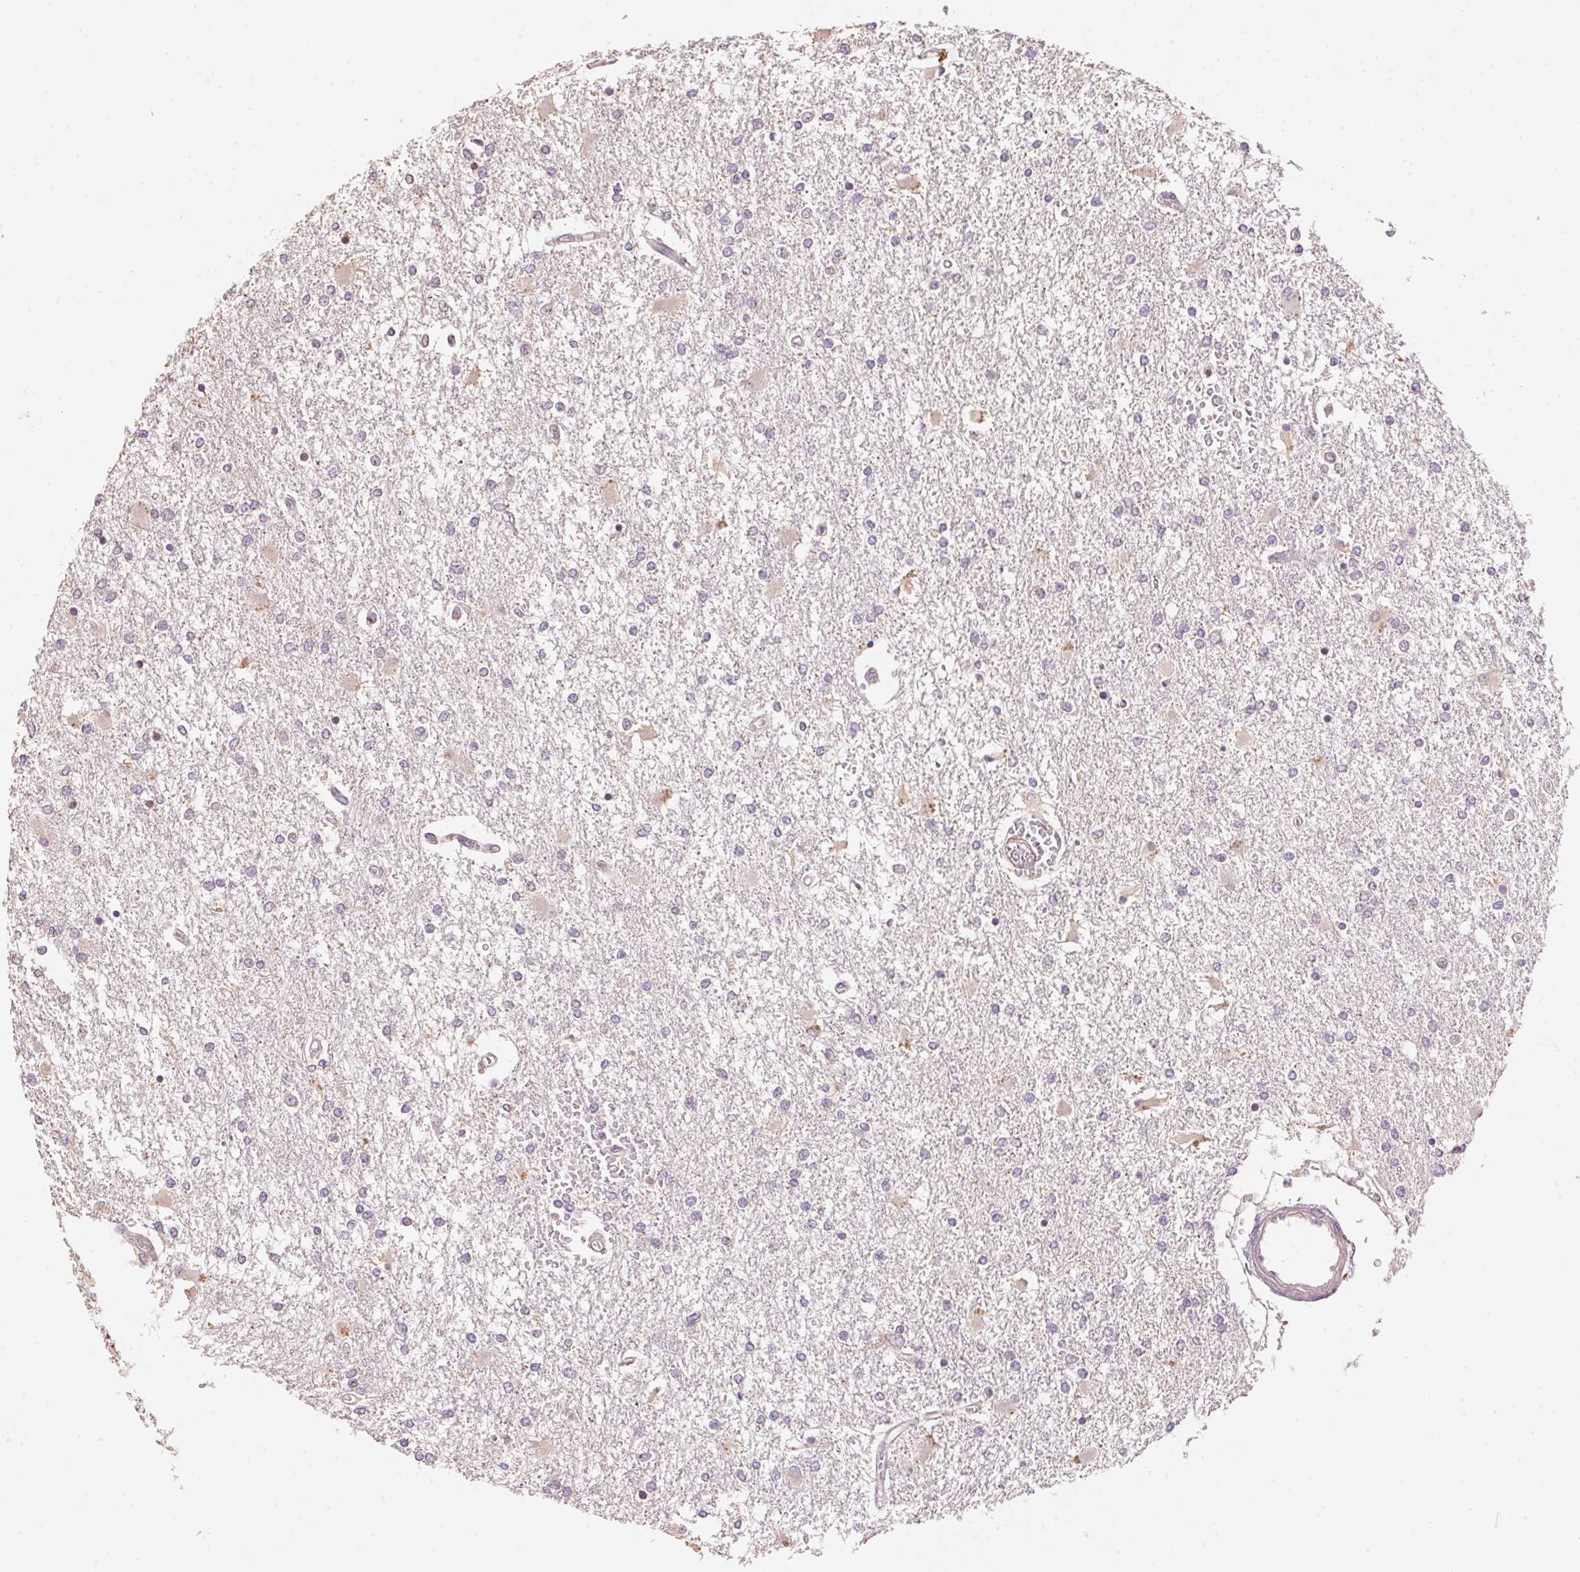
{"staining": {"intensity": "negative", "quantity": "none", "location": "none"}, "tissue": "glioma", "cell_type": "Tumor cells", "image_type": "cancer", "snomed": [{"axis": "morphology", "description": "Glioma, malignant, High grade"}, {"axis": "topography", "description": "Cerebral cortex"}], "caption": "IHC image of human glioma stained for a protein (brown), which shows no expression in tumor cells.", "gene": "LYZL6", "patient": {"sex": "male", "age": 79}}